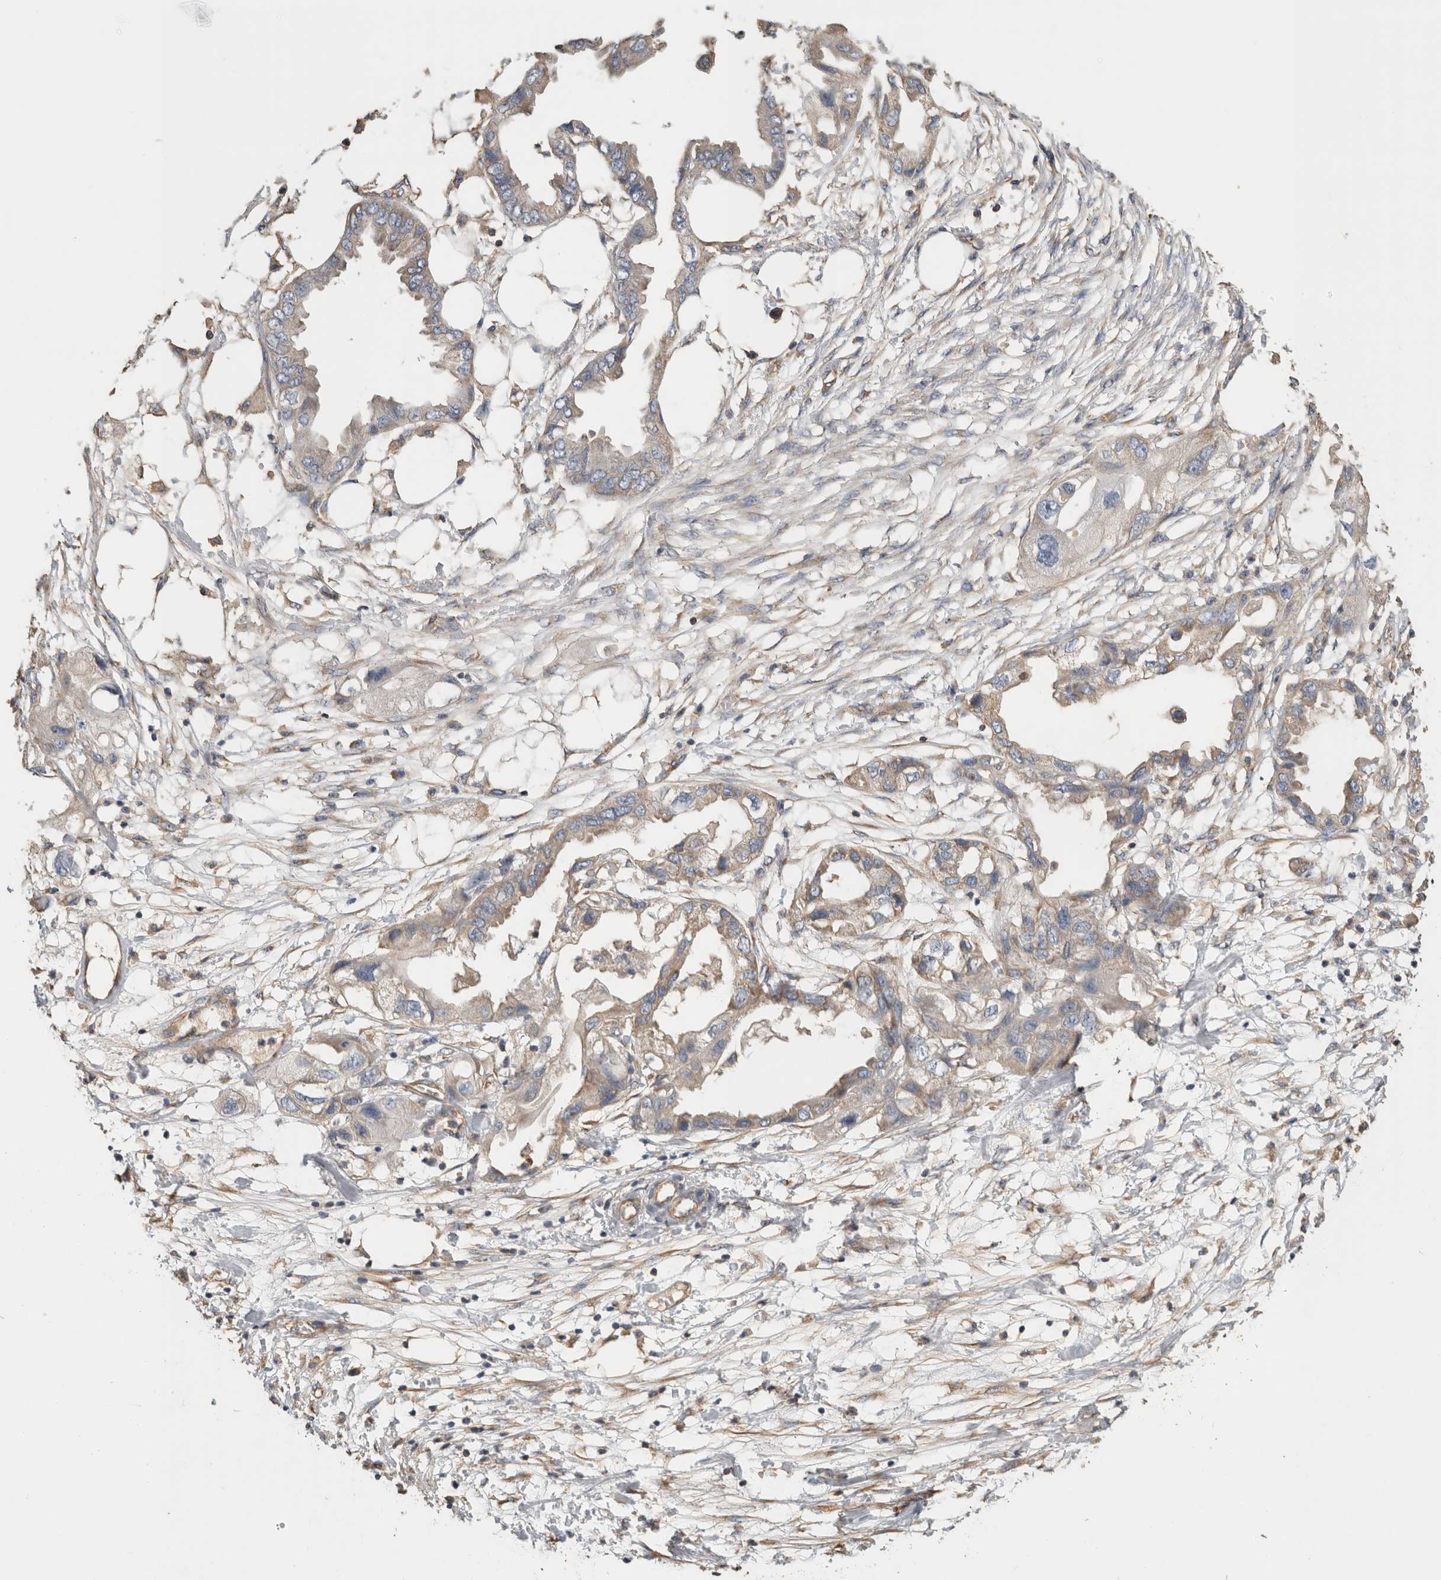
{"staining": {"intensity": "moderate", "quantity": ">75%", "location": "cytoplasmic/membranous"}, "tissue": "endometrial cancer", "cell_type": "Tumor cells", "image_type": "cancer", "snomed": [{"axis": "morphology", "description": "Adenocarcinoma, NOS"}, {"axis": "morphology", "description": "Adenocarcinoma, metastatic, NOS"}, {"axis": "topography", "description": "Adipose tissue"}, {"axis": "topography", "description": "Endometrium"}], "caption": "Immunohistochemical staining of human endometrial metastatic adenocarcinoma shows moderate cytoplasmic/membranous protein expression in about >75% of tumor cells. Nuclei are stained in blue.", "gene": "EIF4G3", "patient": {"sex": "female", "age": 67}}